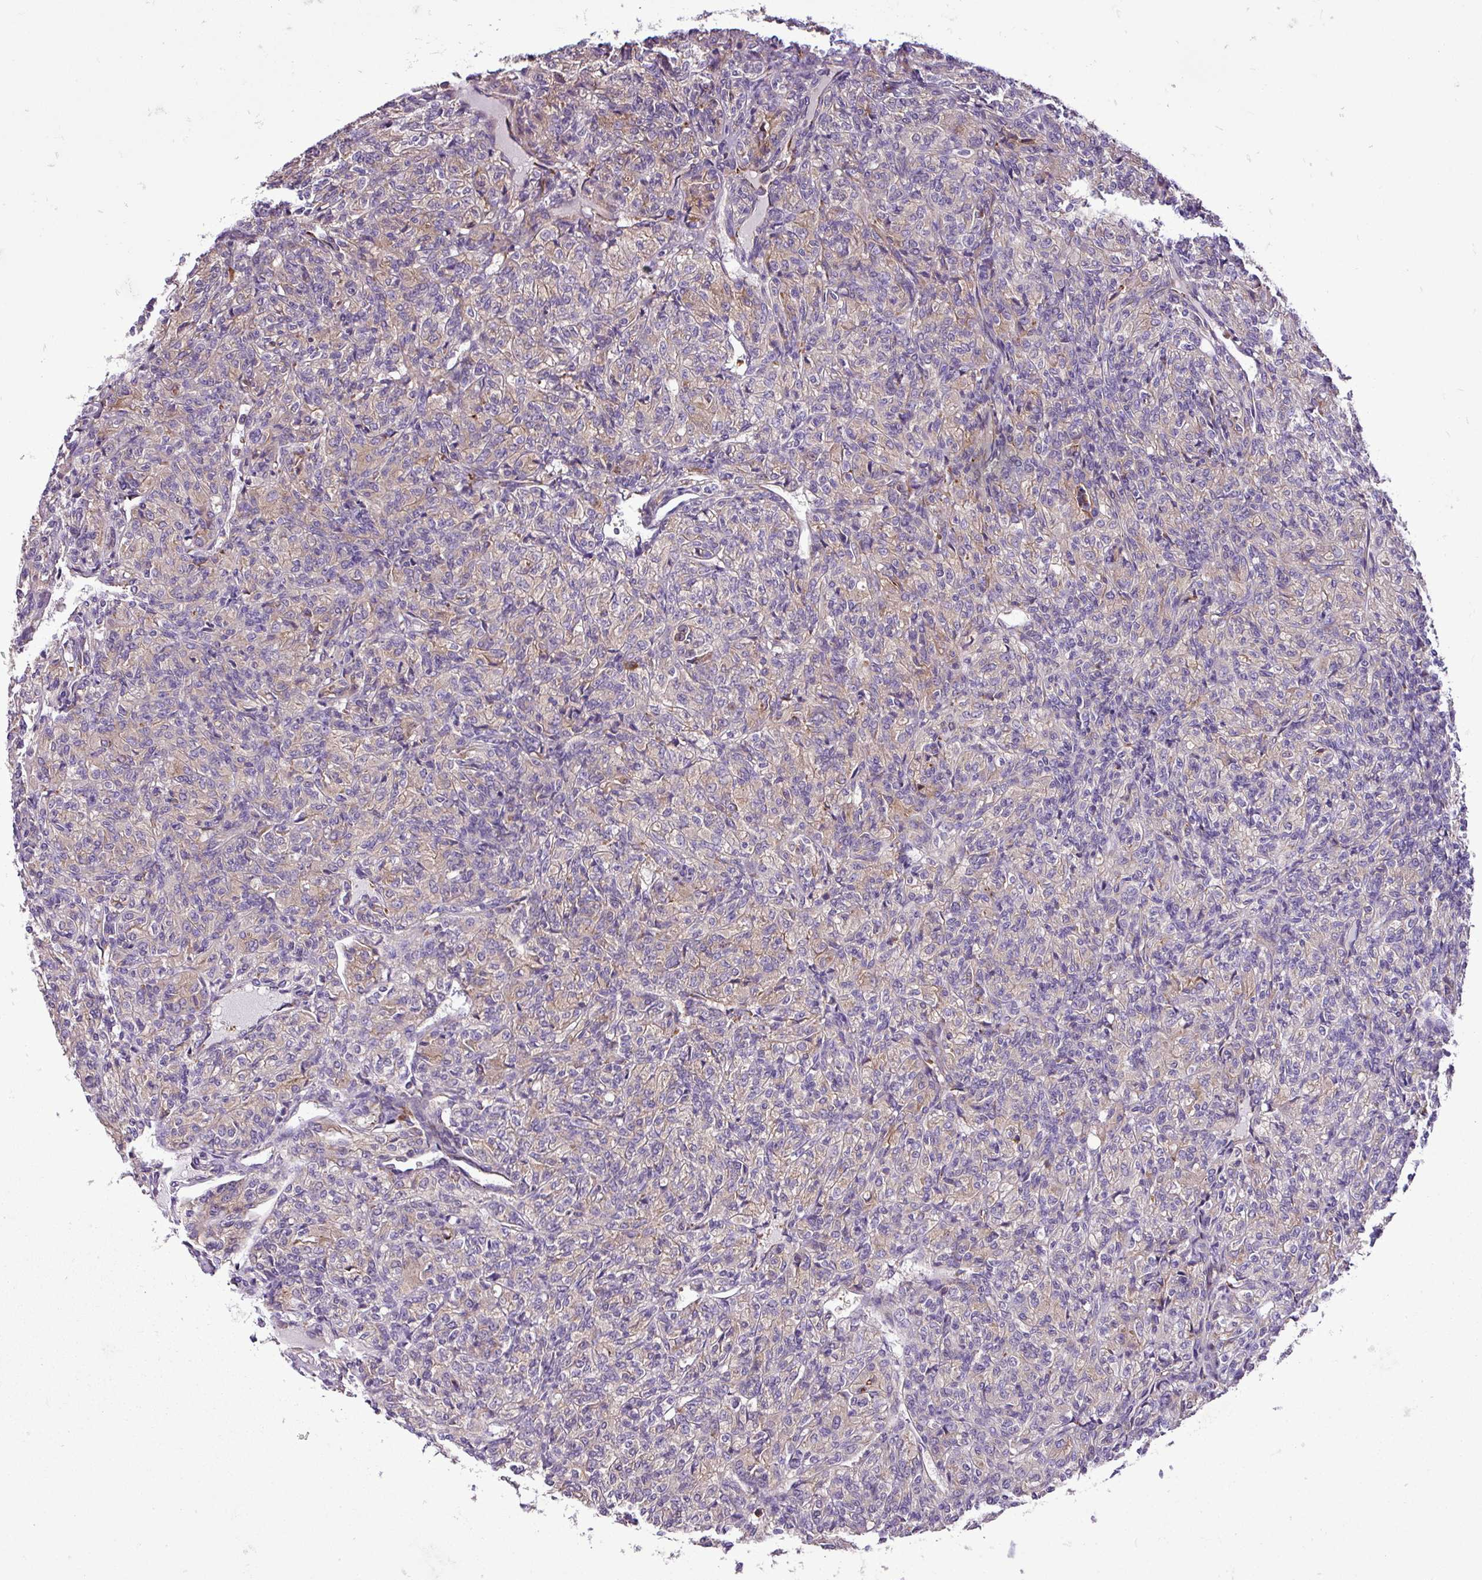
{"staining": {"intensity": "weak", "quantity": "<25%", "location": "cytoplasmic/membranous"}, "tissue": "renal cancer", "cell_type": "Tumor cells", "image_type": "cancer", "snomed": [{"axis": "morphology", "description": "Adenocarcinoma, NOS"}, {"axis": "topography", "description": "Kidney"}], "caption": "Renal cancer (adenocarcinoma) stained for a protein using immunohistochemistry demonstrates no positivity tumor cells.", "gene": "RPL13", "patient": {"sex": "male", "age": 77}}